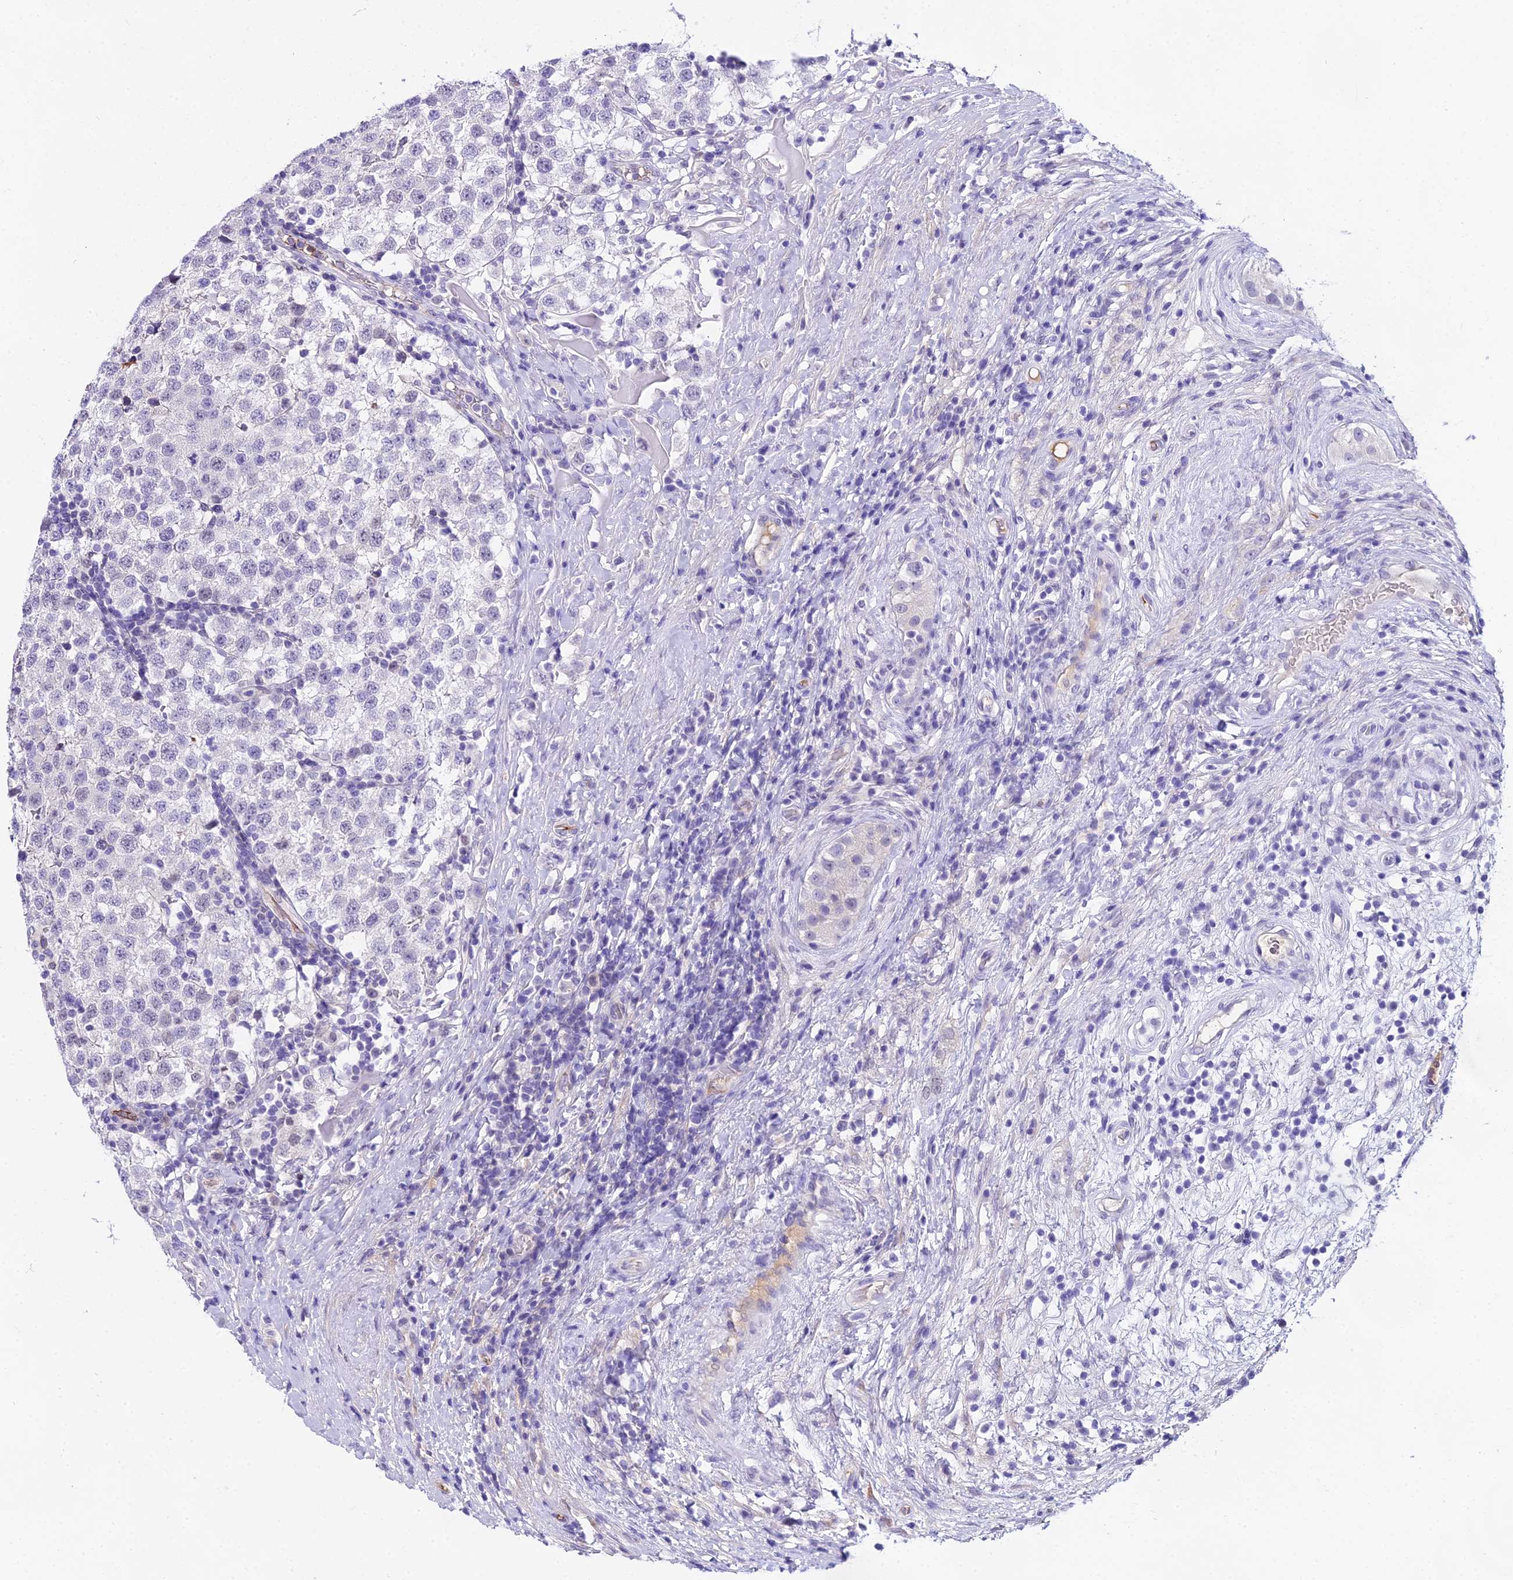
{"staining": {"intensity": "negative", "quantity": "none", "location": "none"}, "tissue": "testis cancer", "cell_type": "Tumor cells", "image_type": "cancer", "snomed": [{"axis": "morphology", "description": "Seminoma, NOS"}, {"axis": "topography", "description": "Testis"}], "caption": "Immunohistochemistry micrograph of neoplastic tissue: testis cancer (seminoma) stained with DAB exhibits no significant protein expression in tumor cells. (Stains: DAB IHC with hematoxylin counter stain, Microscopy: brightfield microscopy at high magnification).", "gene": "MAT2A", "patient": {"sex": "male", "age": 34}}